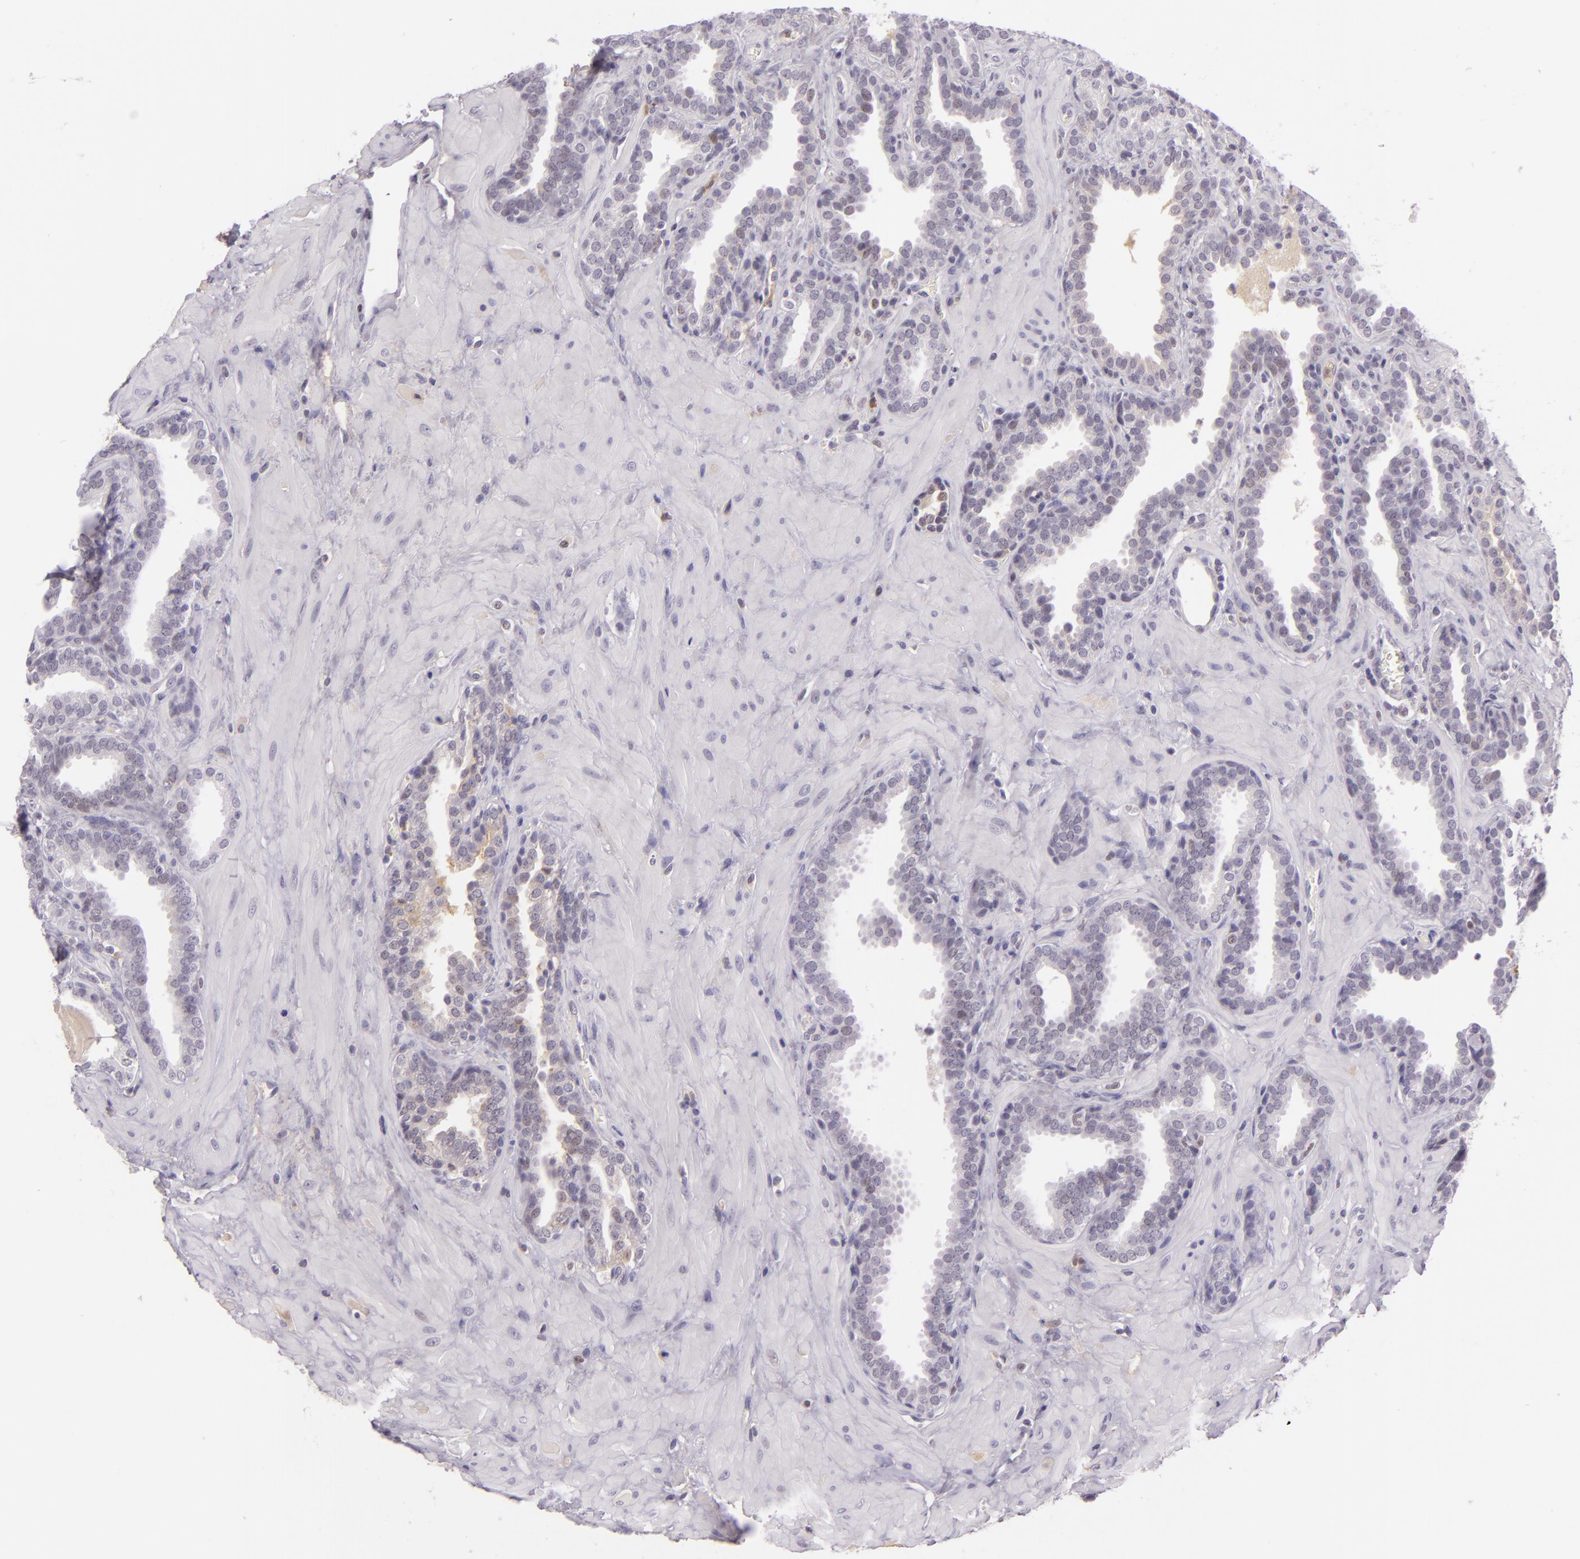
{"staining": {"intensity": "weak", "quantity": "<25%", "location": "cytoplasmic/membranous"}, "tissue": "prostate", "cell_type": "Glandular cells", "image_type": "normal", "snomed": [{"axis": "morphology", "description": "Normal tissue, NOS"}, {"axis": "topography", "description": "Prostate"}], "caption": "The IHC photomicrograph has no significant positivity in glandular cells of prostate. (DAB immunohistochemistry (IHC), high magnification).", "gene": "CHEK2", "patient": {"sex": "male", "age": 51}}